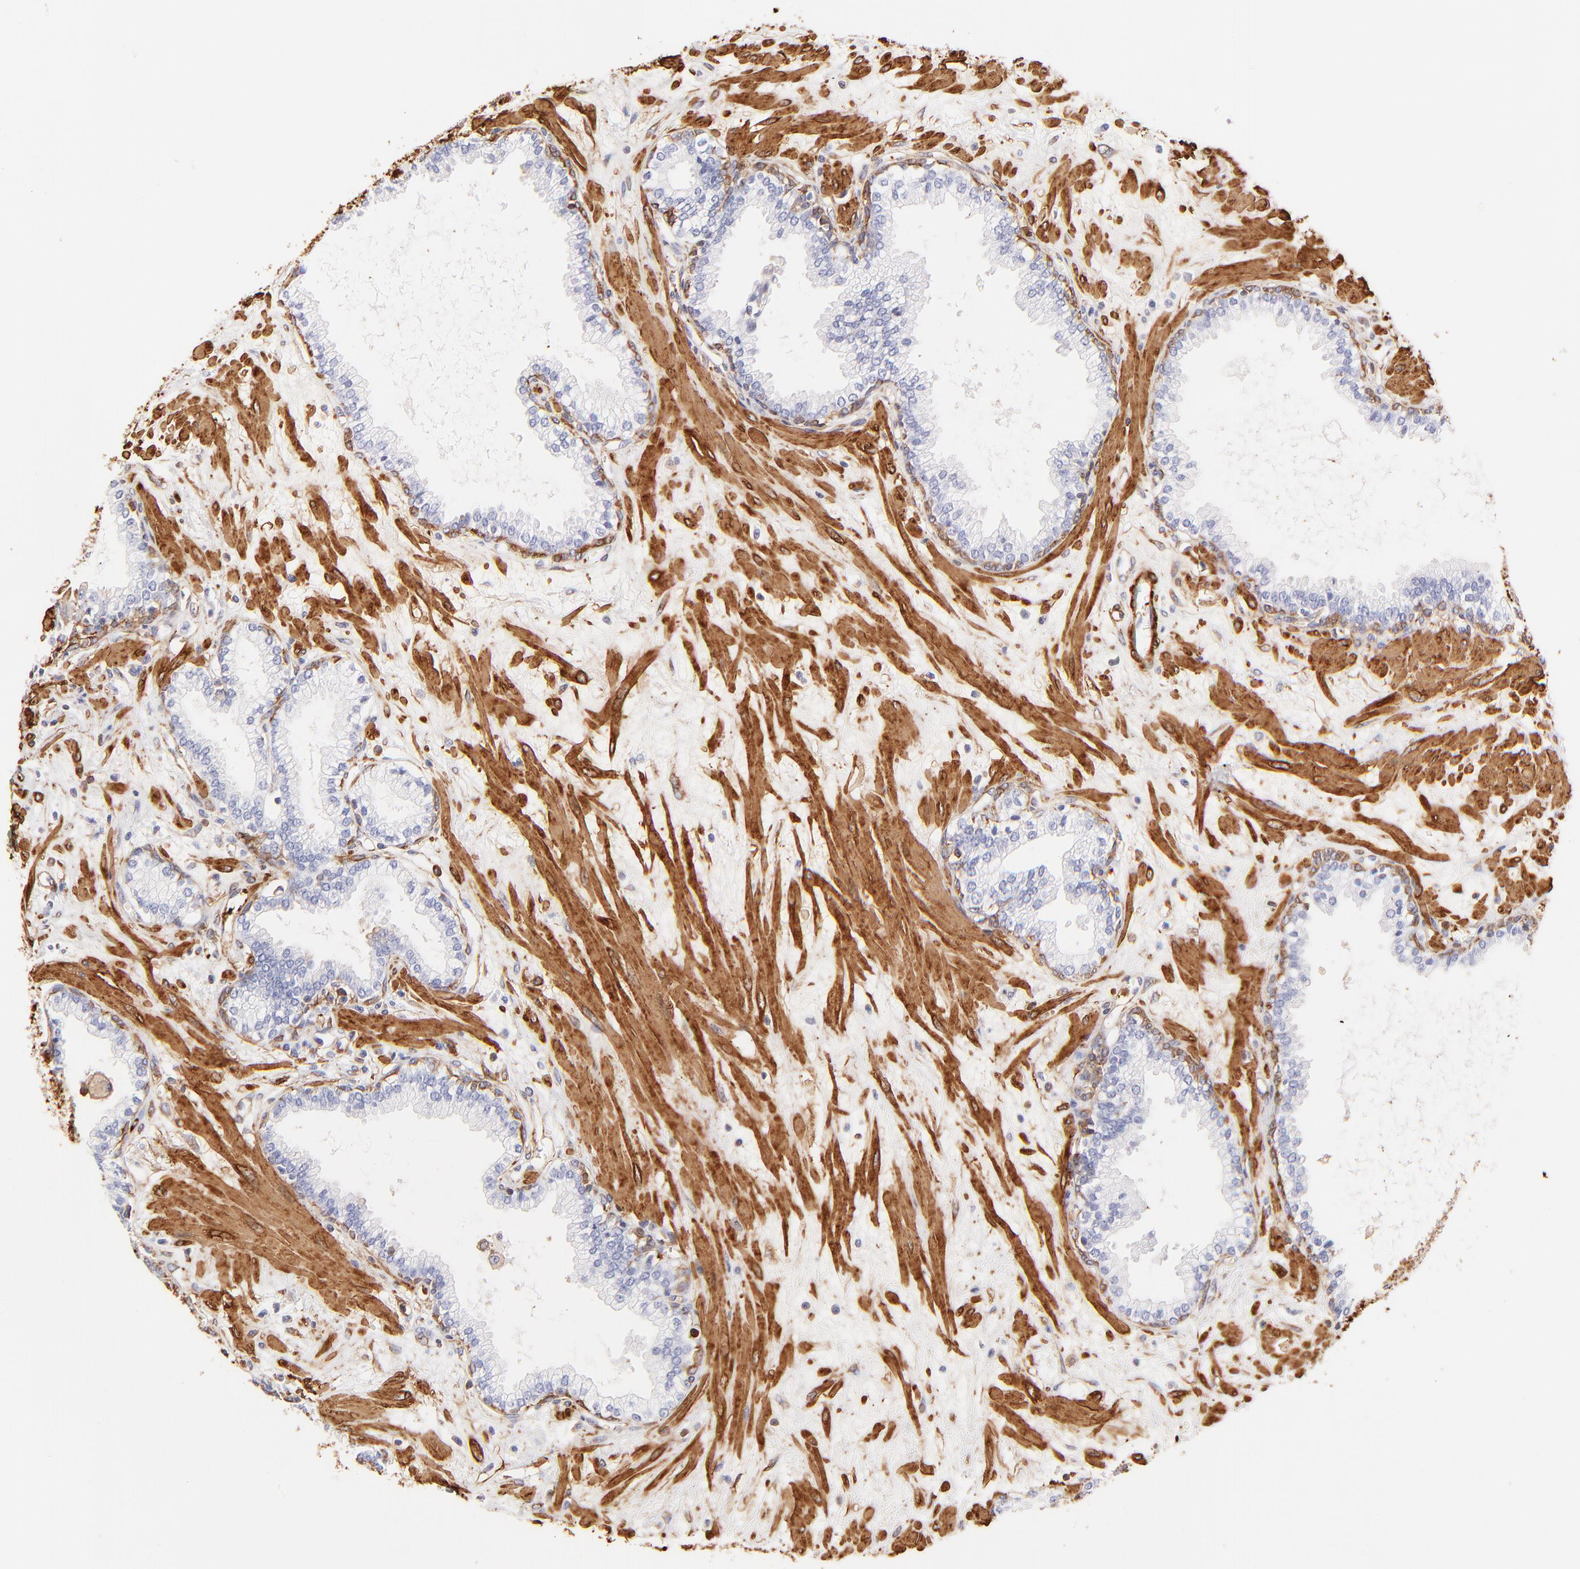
{"staining": {"intensity": "negative", "quantity": "none", "location": "none"}, "tissue": "prostate", "cell_type": "Glandular cells", "image_type": "normal", "snomed": [{"axis": "morphology", "description": "Normal tissue, NOS"}, {"axis": "topography", "description": "Prostate"}], "caption": "This is an IHC micrograph of benign human prostate. There is no positivity in glandular cells.", "gene": "FLNA", "patient": {"sex": "male", "age": 64}}